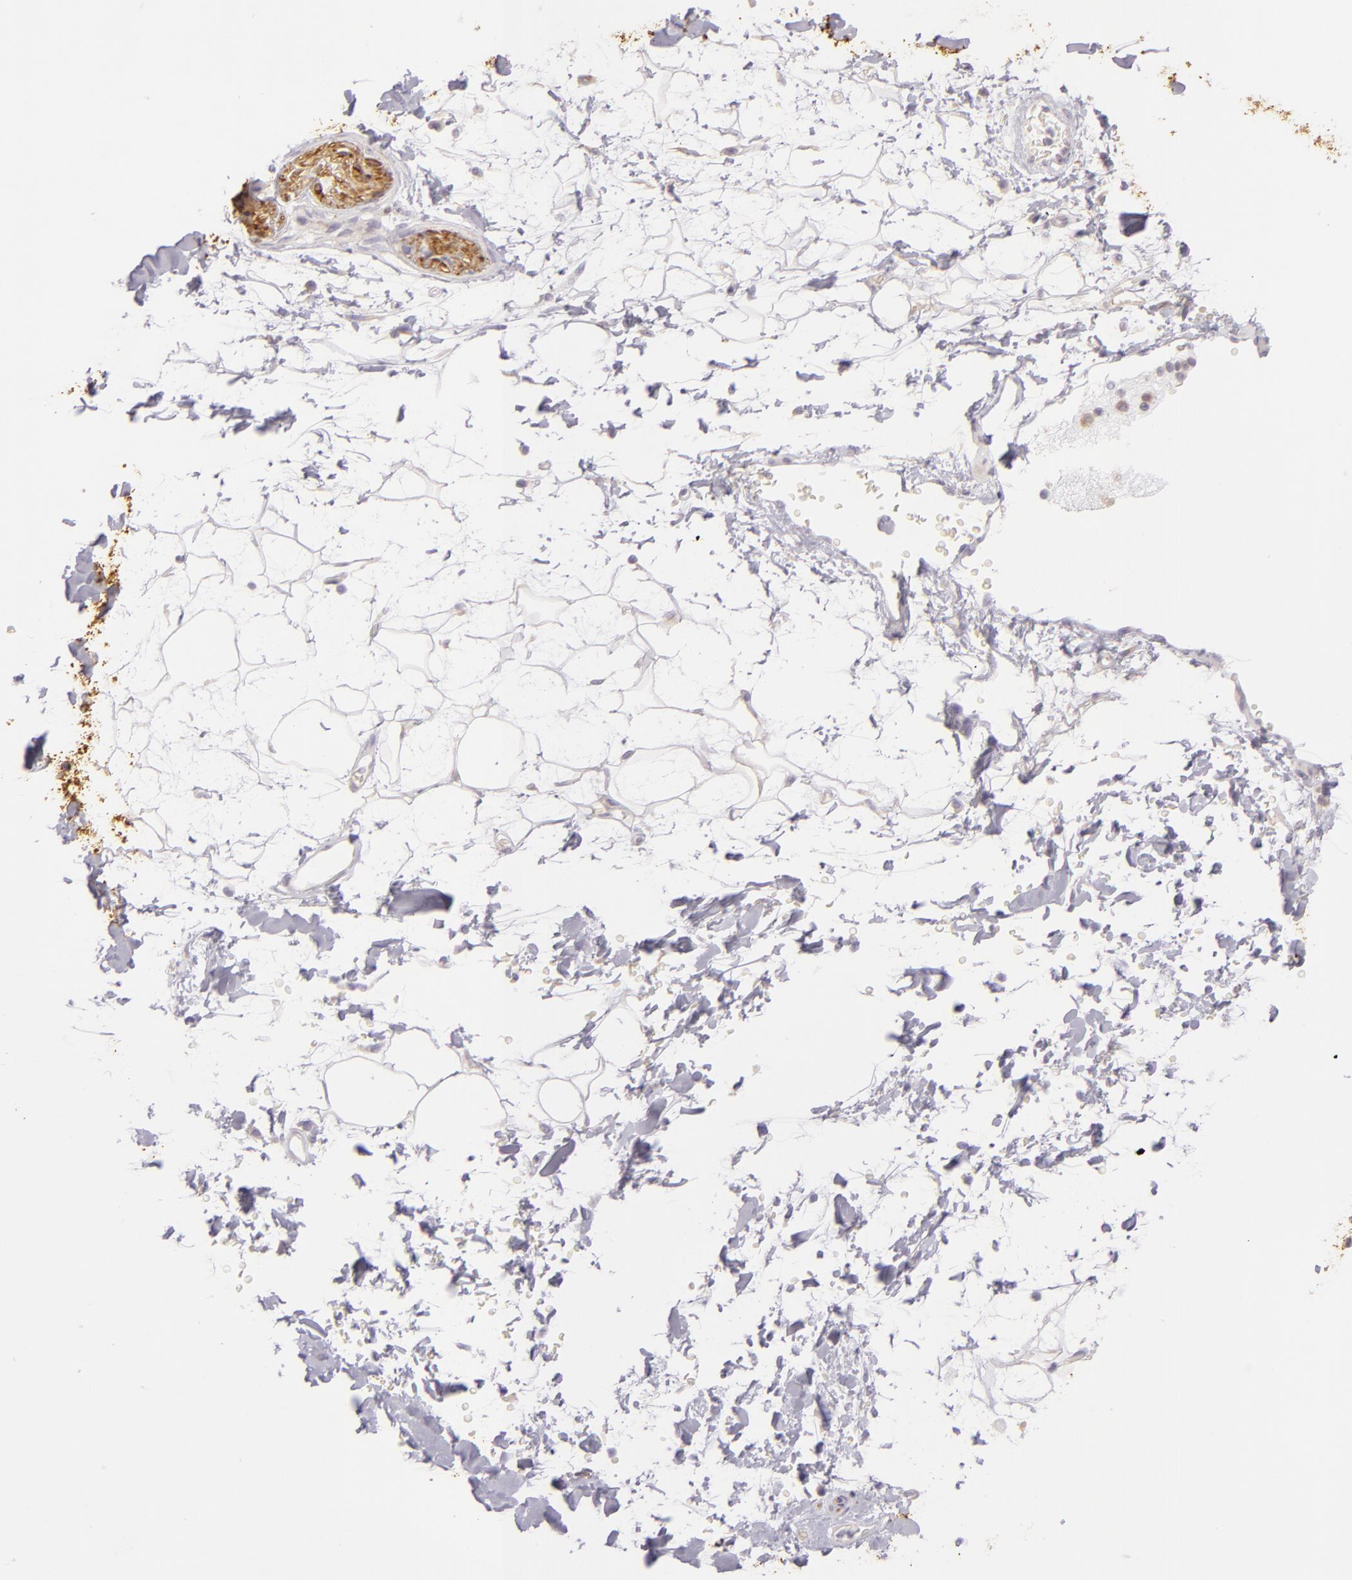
{"staining": {"intensity": "negative", "quantity": "none", "location": "none"}, "tissue": "adipose tissue", "cell_type": "Adipocytes", "image_type": "normal", "snomed": [{"axis": "morphology", "description": "Normal tissue, NOS"}, {"axis": "topography", "description": "Soft tissue"}], "caption": "Immunohistochemical staining of normal human adipose tissue demonstrates no significant staining in adipocytes.", "gene": "ZC3H7B", "patient": {"sex": "male", "age": 72}}